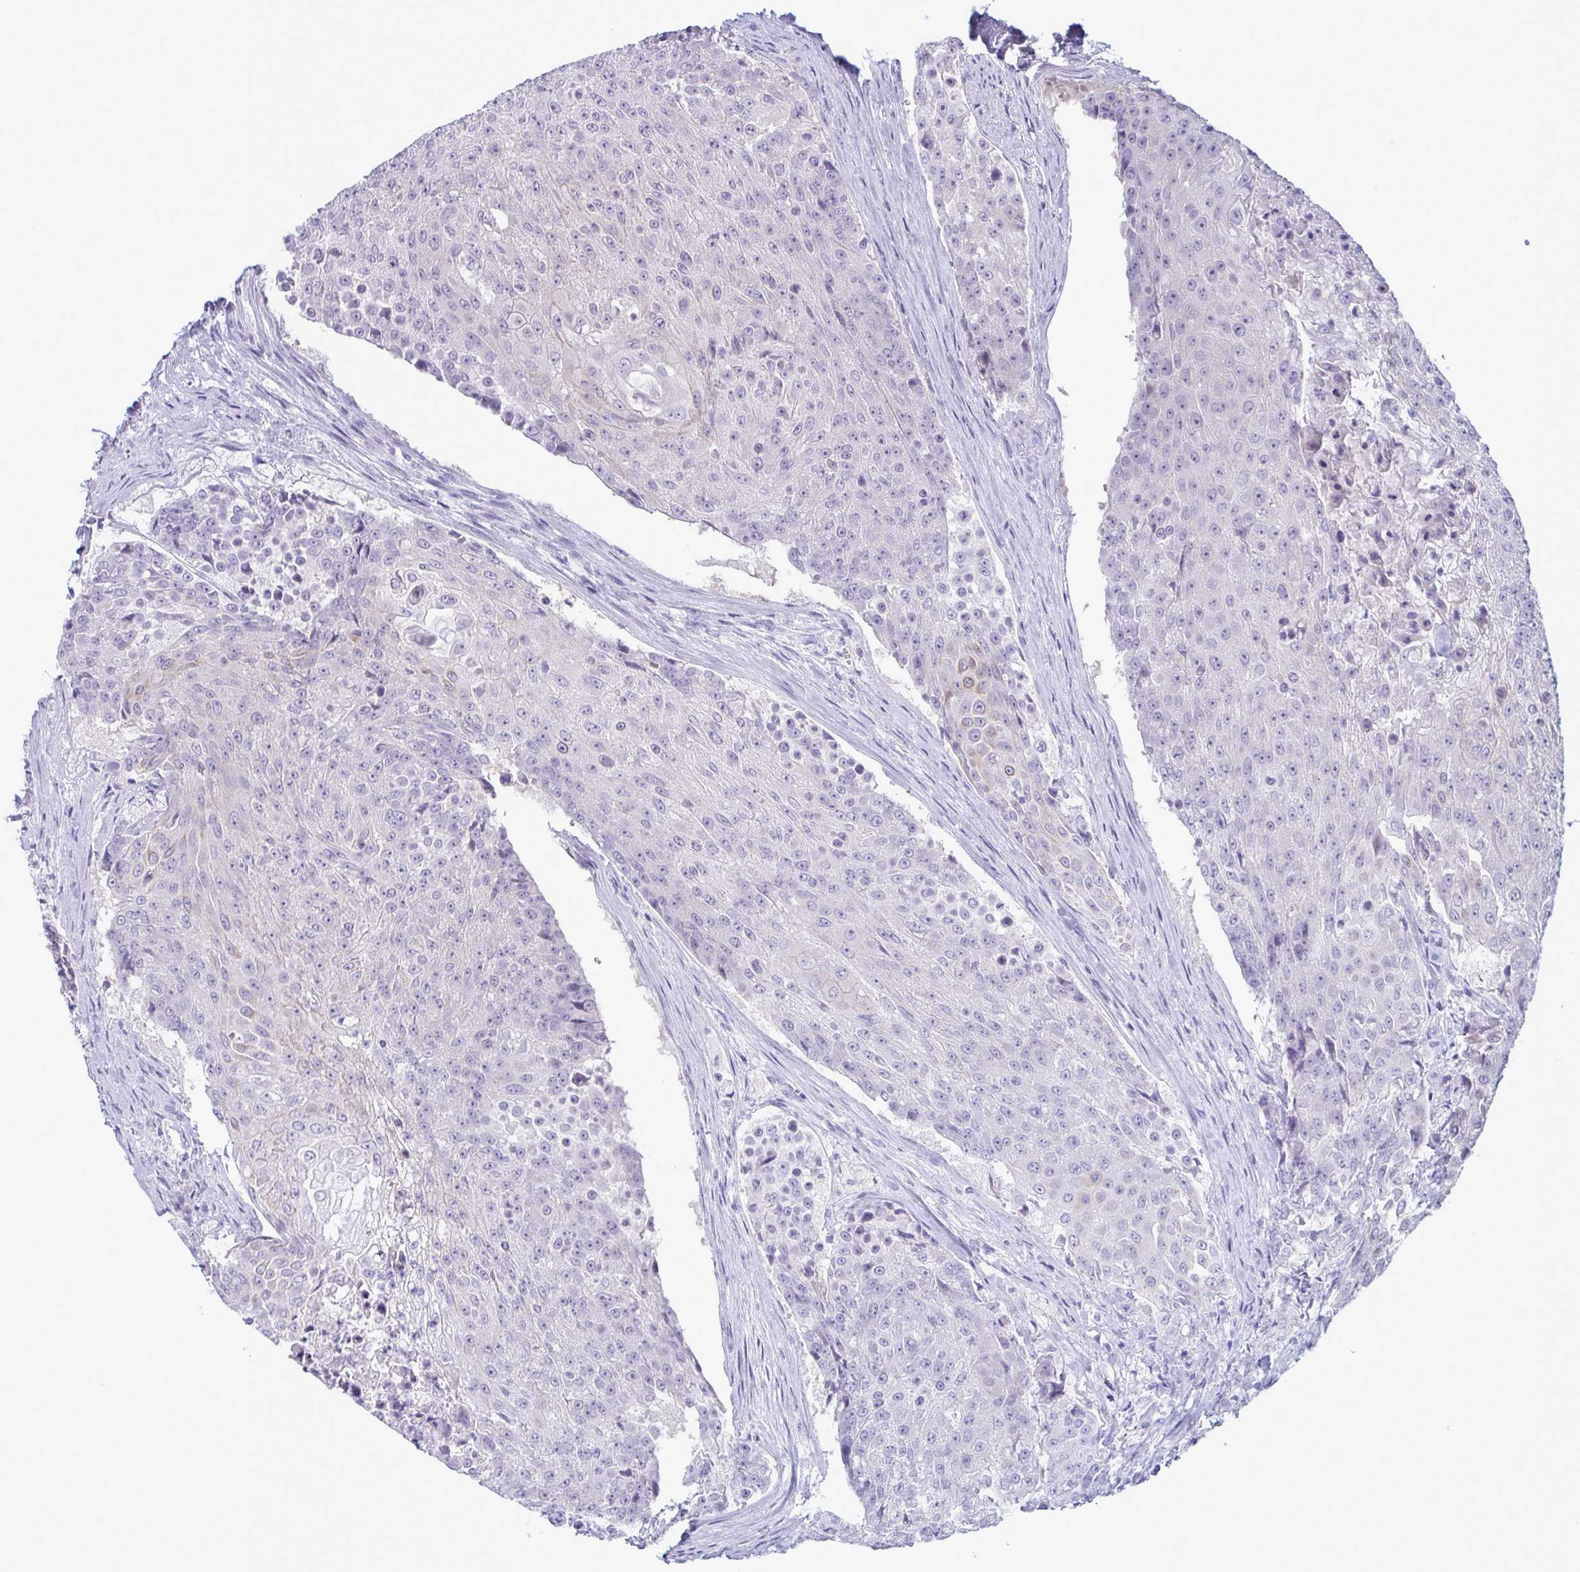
{"staining": {"intensity": "negative", "quantity": "none", "location": "none"}, "tissue": "urothelial cancer", "cell_type": "Tumor cells", "image_type": "cancer", "snomed": [{"axis": "morphology", "description": "Urothelial carcinoma, High grade"}, {"axis": "topography", "description": "Urinary bladder"}], "caption": "High magnification brightfield microscopy of urothelial cancer stained with DAB (brown) and counterstained with hematoxylin (blue): tumor cells show no significant positivity.", "gene": "TENT5D", "patient": {"sex": "female", "age": 63}}